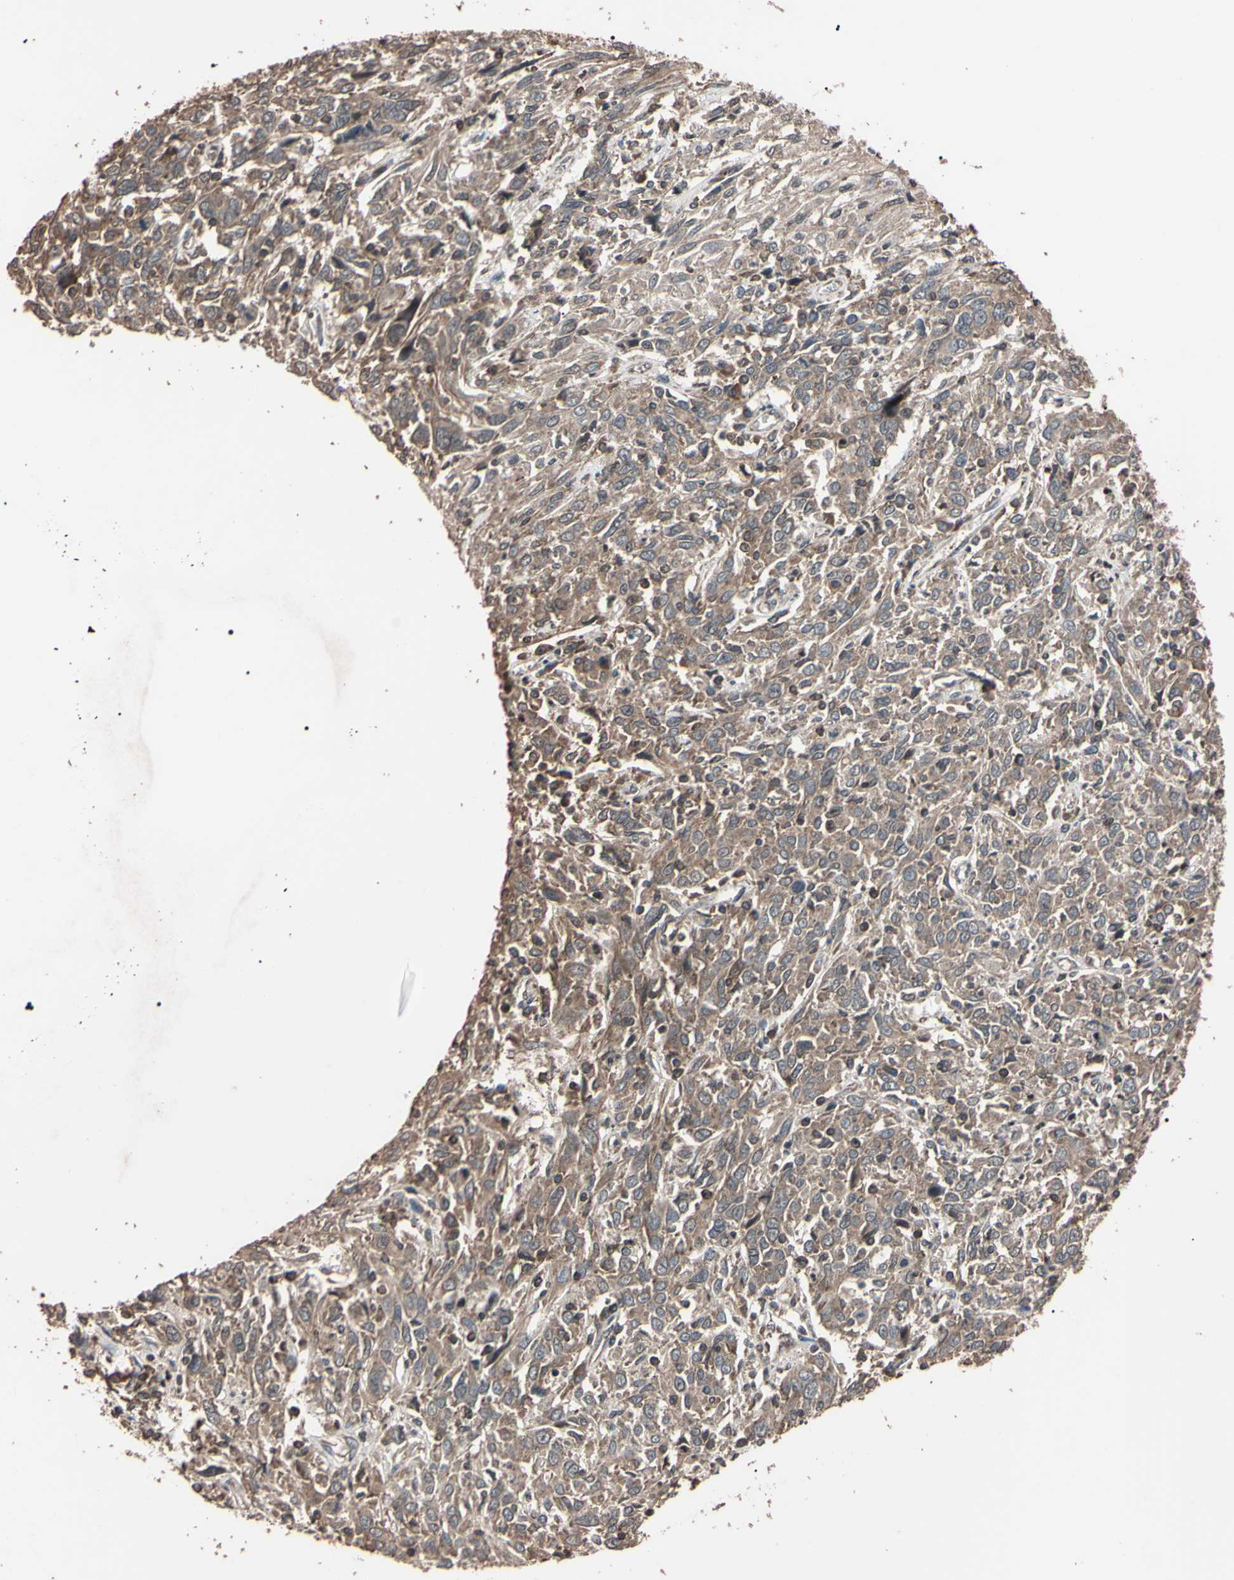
{"staining": {"intensity": "weak", "quantity": ">75%", "location": "cytoplasmic/membranous"}, "tissue": "cervical cancer", "cell_type": "Tumor cells", "image_type": "cancer", "snomed": [{"axis": "morphology", "description": "Squamous cell carcinoma, NOS"}, {"axis": "topography", "description": "Cervix"}], "caption": "IHC photomicrograph of cervical squamous cell carcinoma stained for a protein (brown), which demonstrates low levels of weak cytoplasmic/membranous staining in about >75% of tumor cells.", "gene": "TNFRSF1A", "patient": {"sex": "female", "age": 46}}